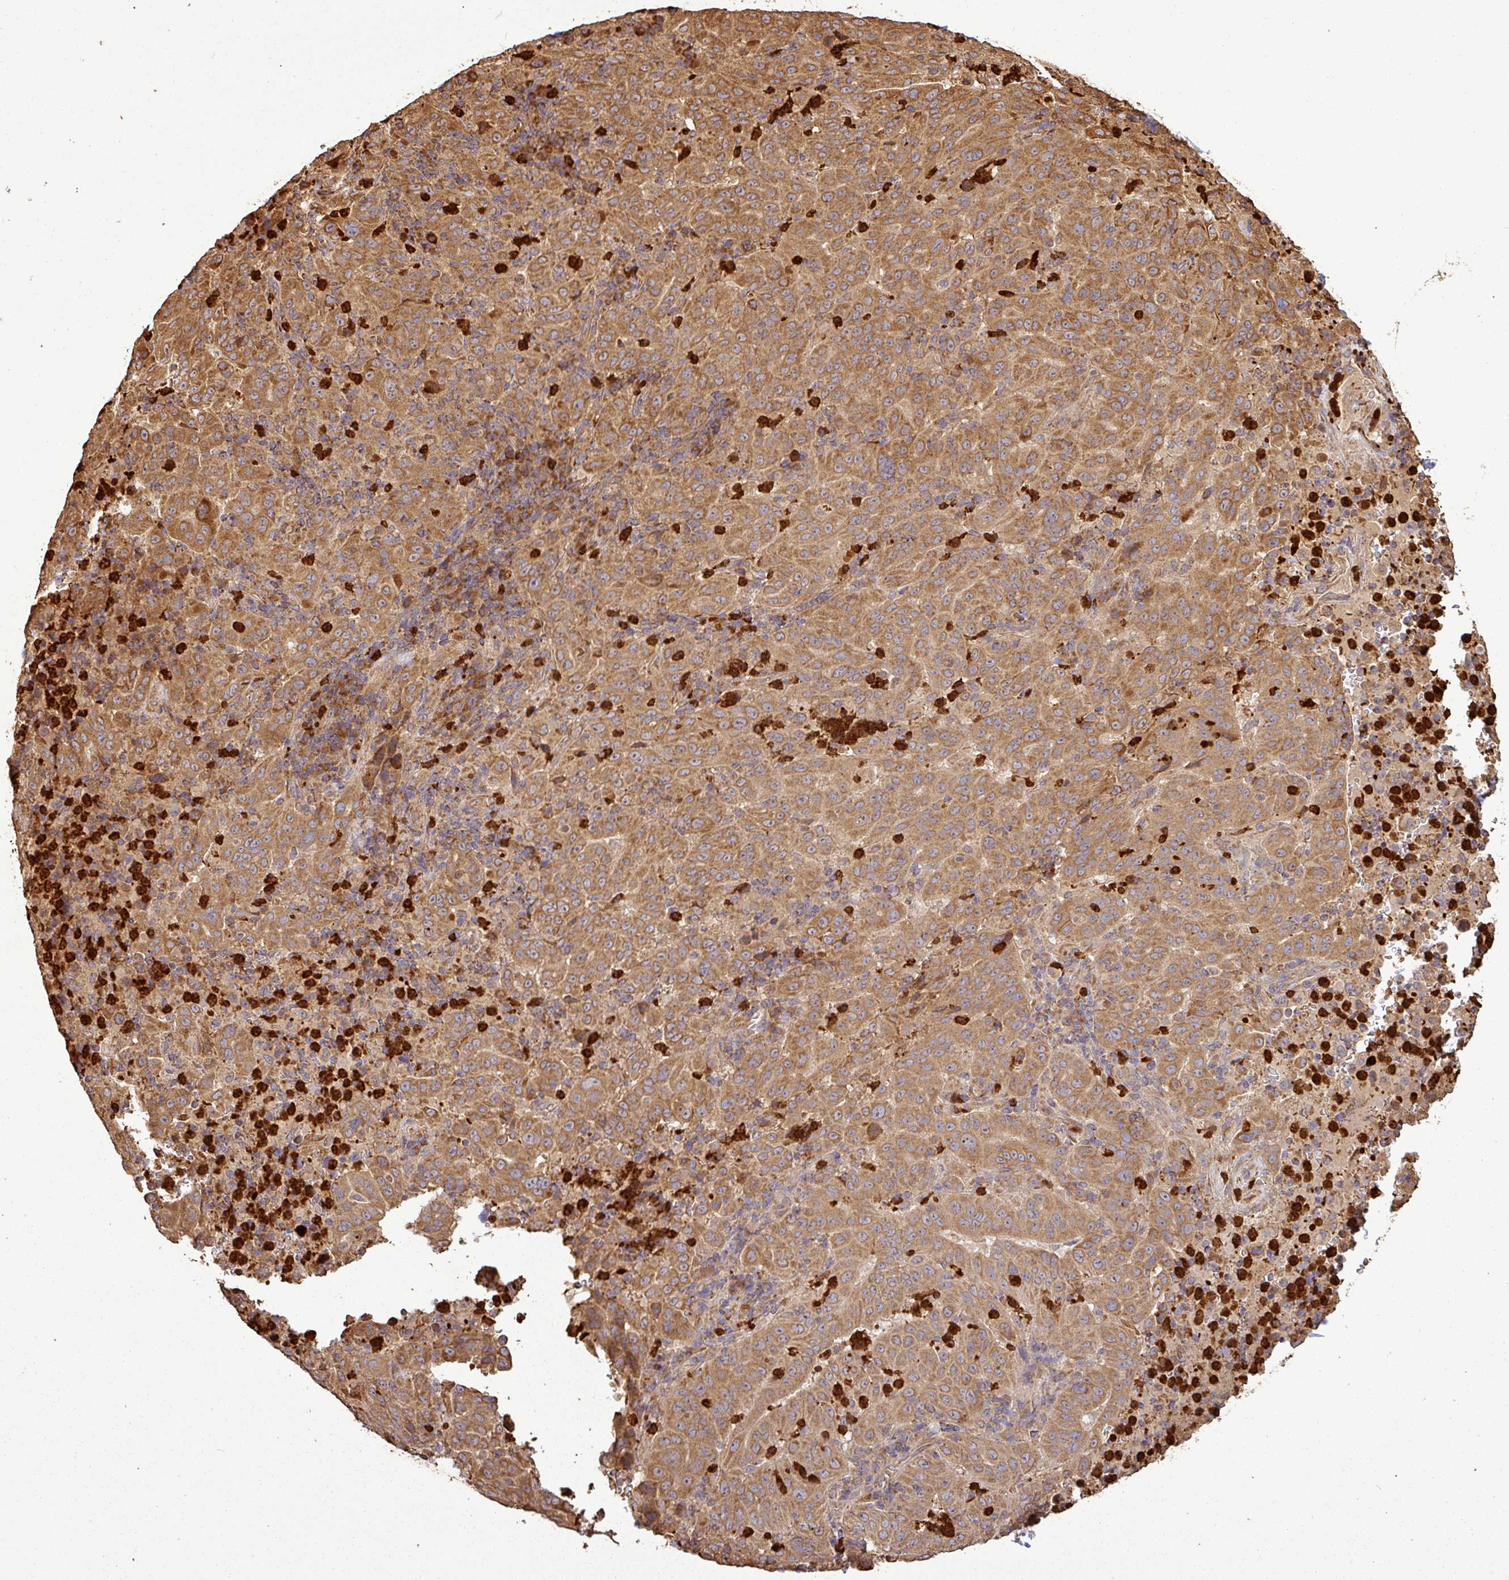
{"staining": {"intensity": "moderate", "quantity": ">75%", "location": "cytoplasmic/membranous"}, "tissue": "pancreatic cancer", "cell_type": "Tumor cells", "image_type": "cancer", "snomed": [{"axis": "morphology", "description": "Adenocarcinoma, NOS"}, {"axis": "topography", "description": "Pancreas"}], "caption": "The photomicrograph shows a brown stain indicating the presence of a protein in the cytoplasmic/membranous of tumor cells in pancreatic adenocarcinoma. Ihc stains the protein of interest in brown and the nuclei are stained blue.", "gene": "PLEKHM1", "patient": {"sex": "male", "age": 63}}